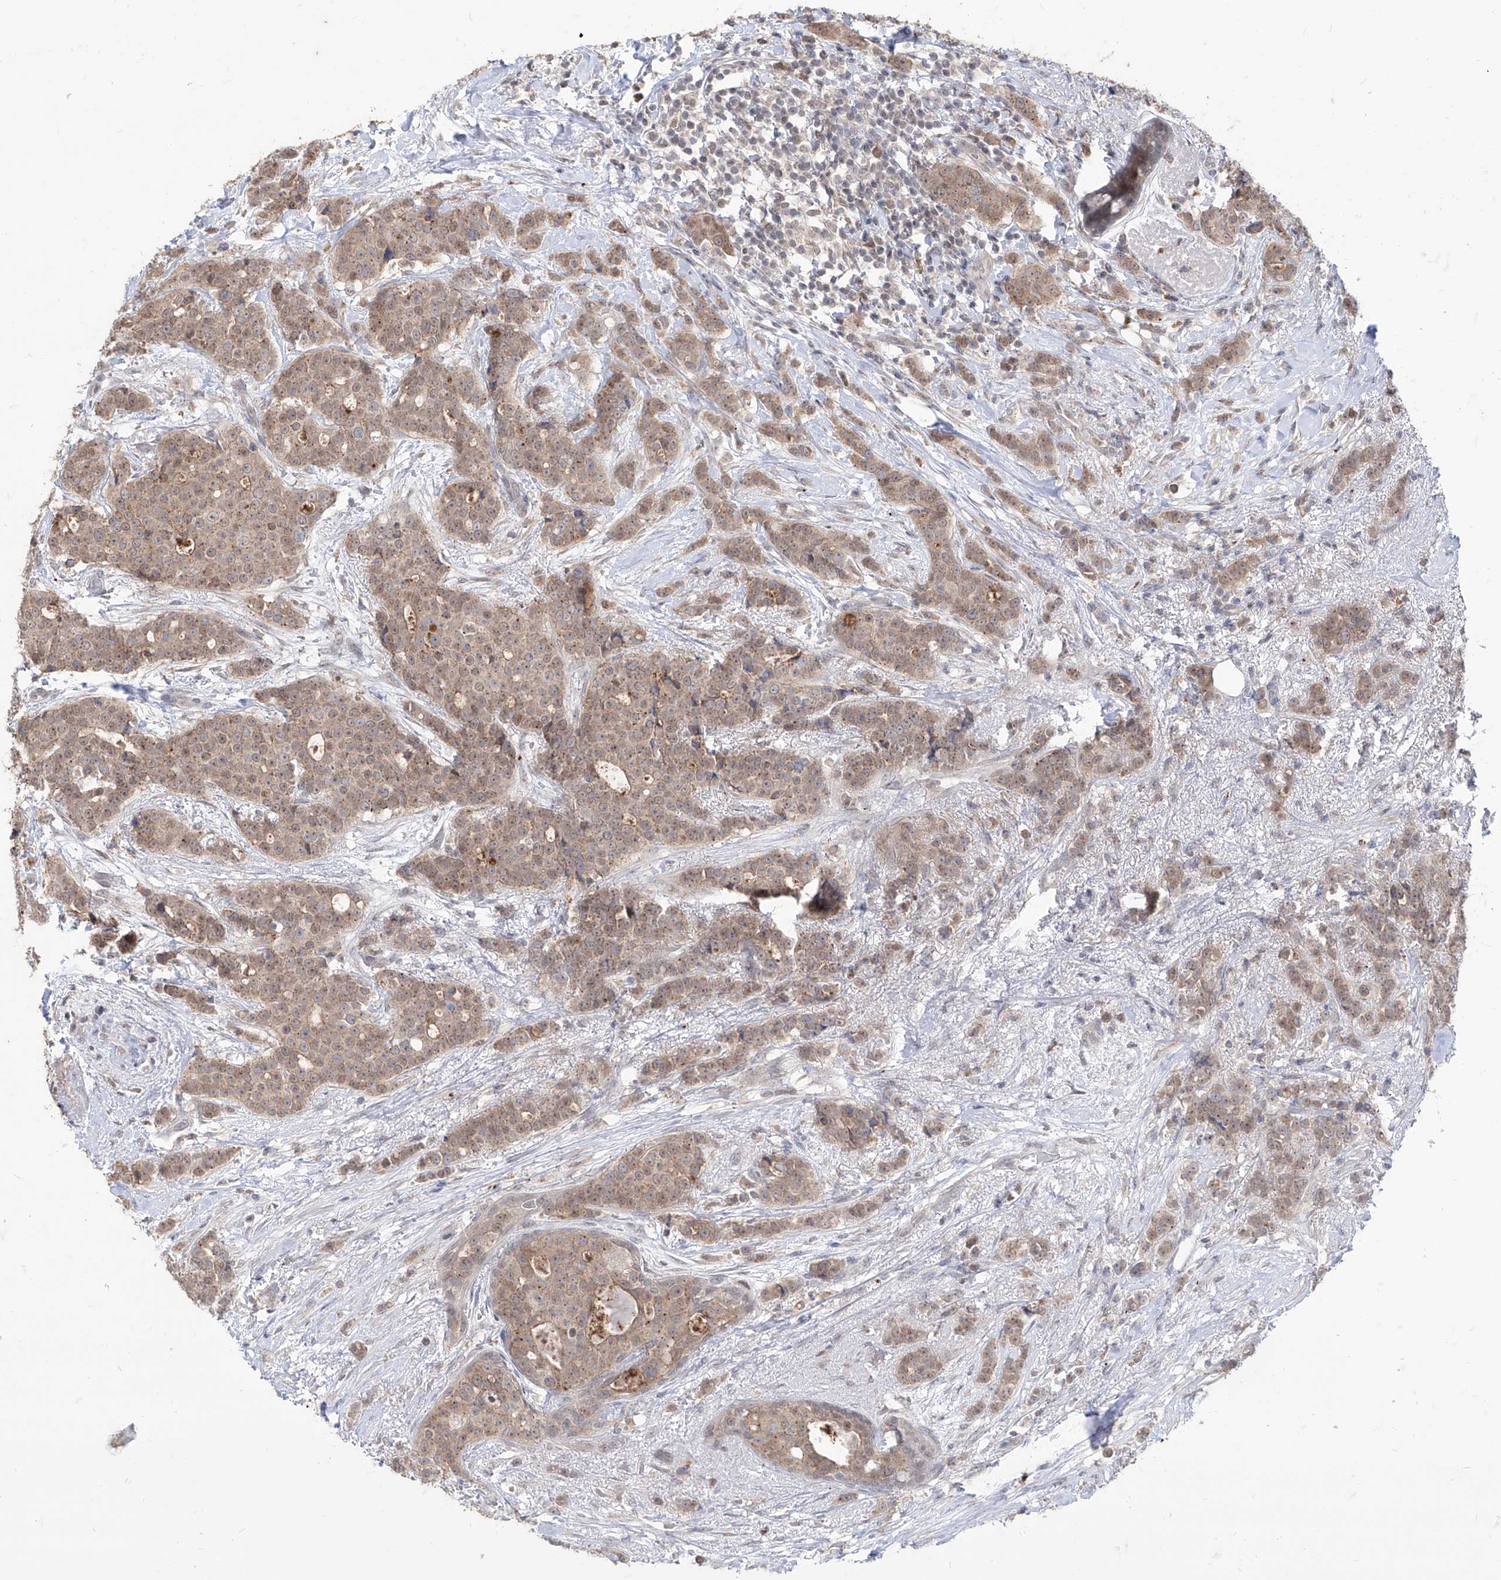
{"staining": {"intensity": "moderate", "quantity": ">75%", "location": "cytoplasmic/membranous,nuclear"}, "tissue": "breast cancer", "cell_type": "Tumor cells", "image_type": "cancer", "snomed": [{"axis": "morphology", "description": "Lobular carcinoma"}, {"axis": "topography", "description": "Breast"}], "caption": "A high-resolution micrograph shows IHC staining of breast cancer (lobular carcinoma), which exhibits moderate cytoplasmic/membranous and nuclear expression in approximately >75% of tumor cells.", "gene": "BROX", "patient": {"sex": "female", "age": 51}}